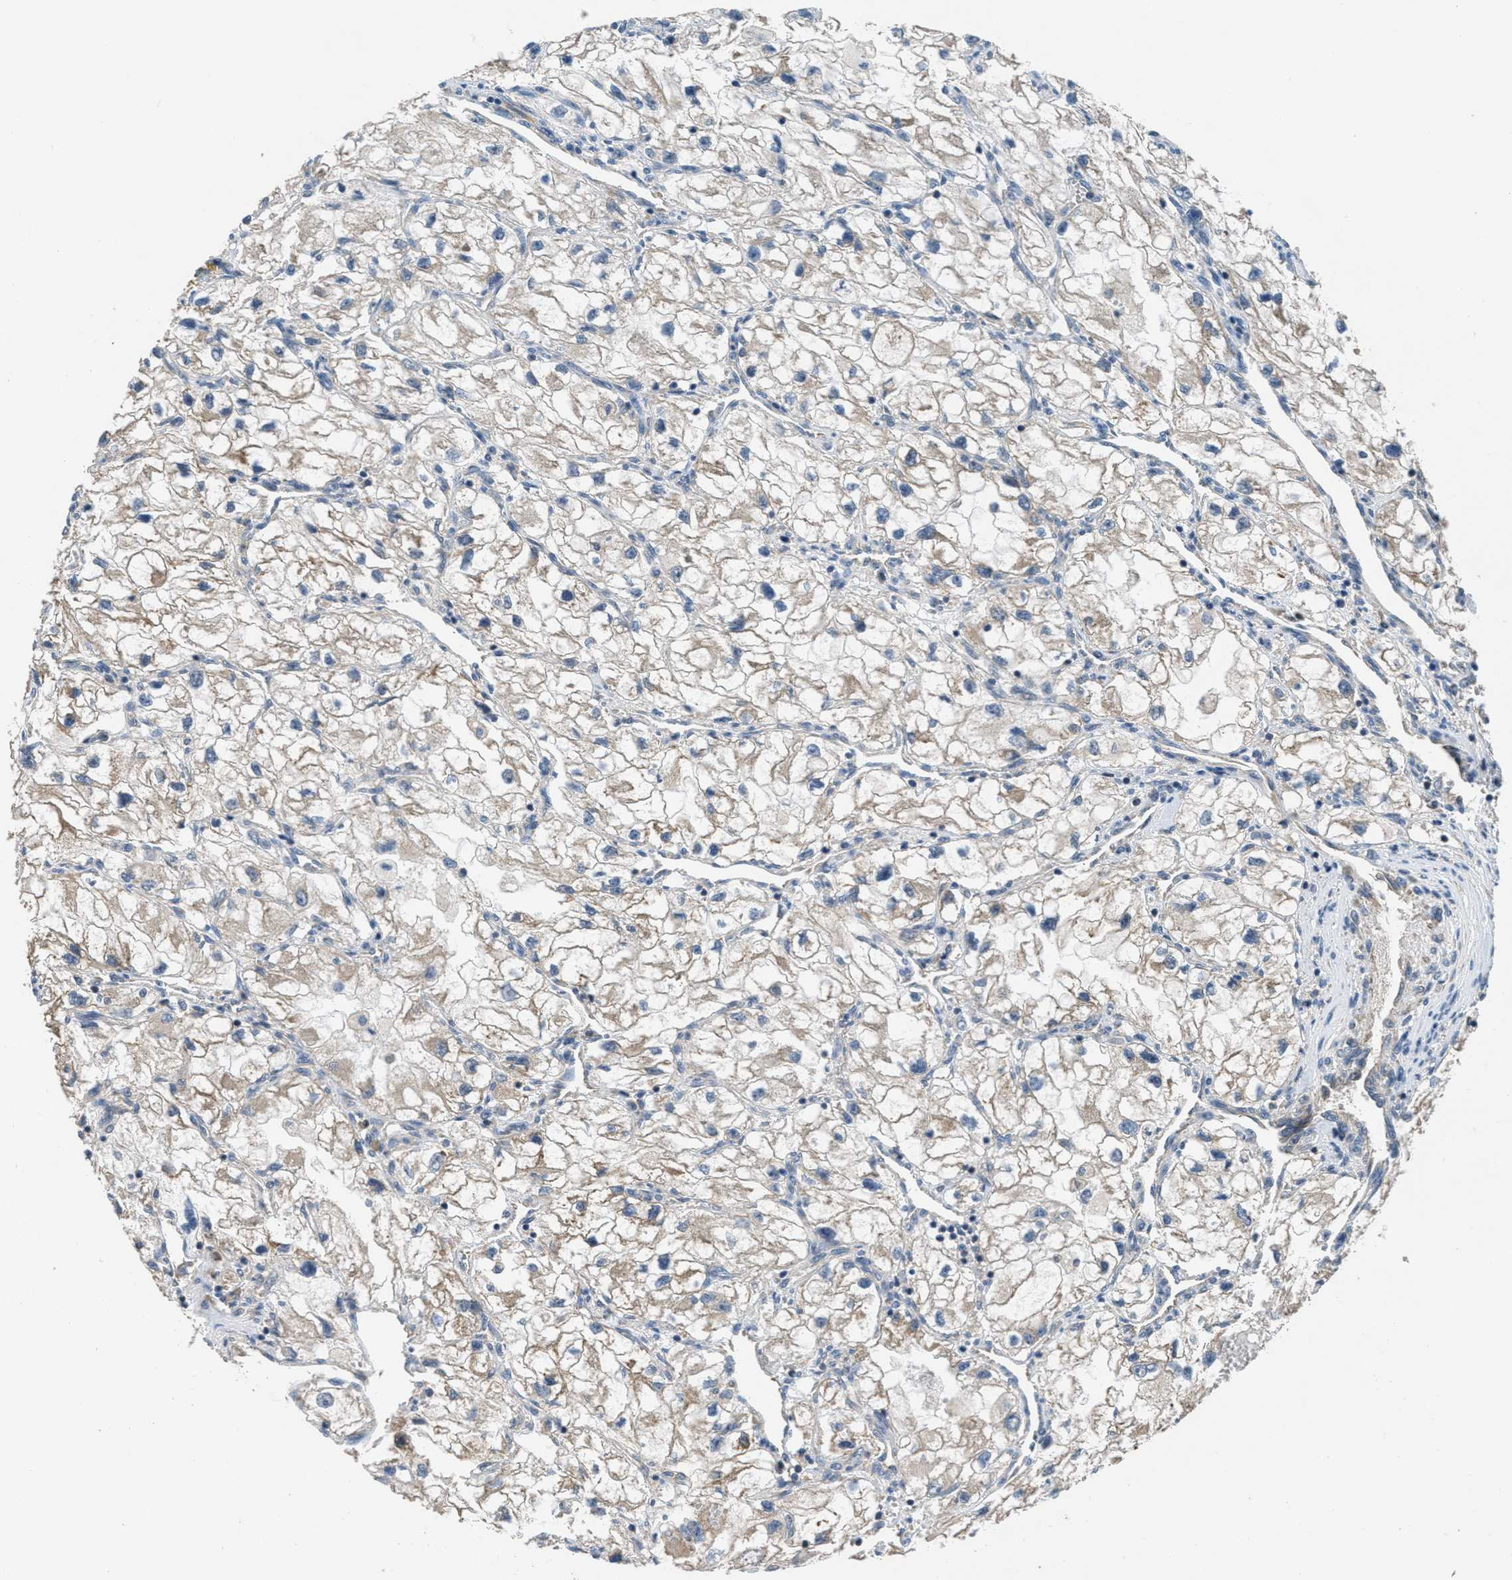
{"staining": {"intensity": "weak", "quantity": ">75%", "location": "cytoplasmic/membranous"}, "tissue": "renal cancer", "cell_type": "Tumor cells", "image_type": "cancer", "snomed": [{"axis": "morphology", "description": "Adenocarcinoma, NOS"}, {"axis": "topography", "description": "Kidney"}], "caption": "Tumor cells display low levels of weak cytoplasmic/membranous expression in about >75% of cells in renal cancer. Immunohistochemistry (ihc) stains the protein of interest in brown and the nuclei are stained blue.", "gene": "NAT1", "patient": {"sex": "female", "age": 70}}